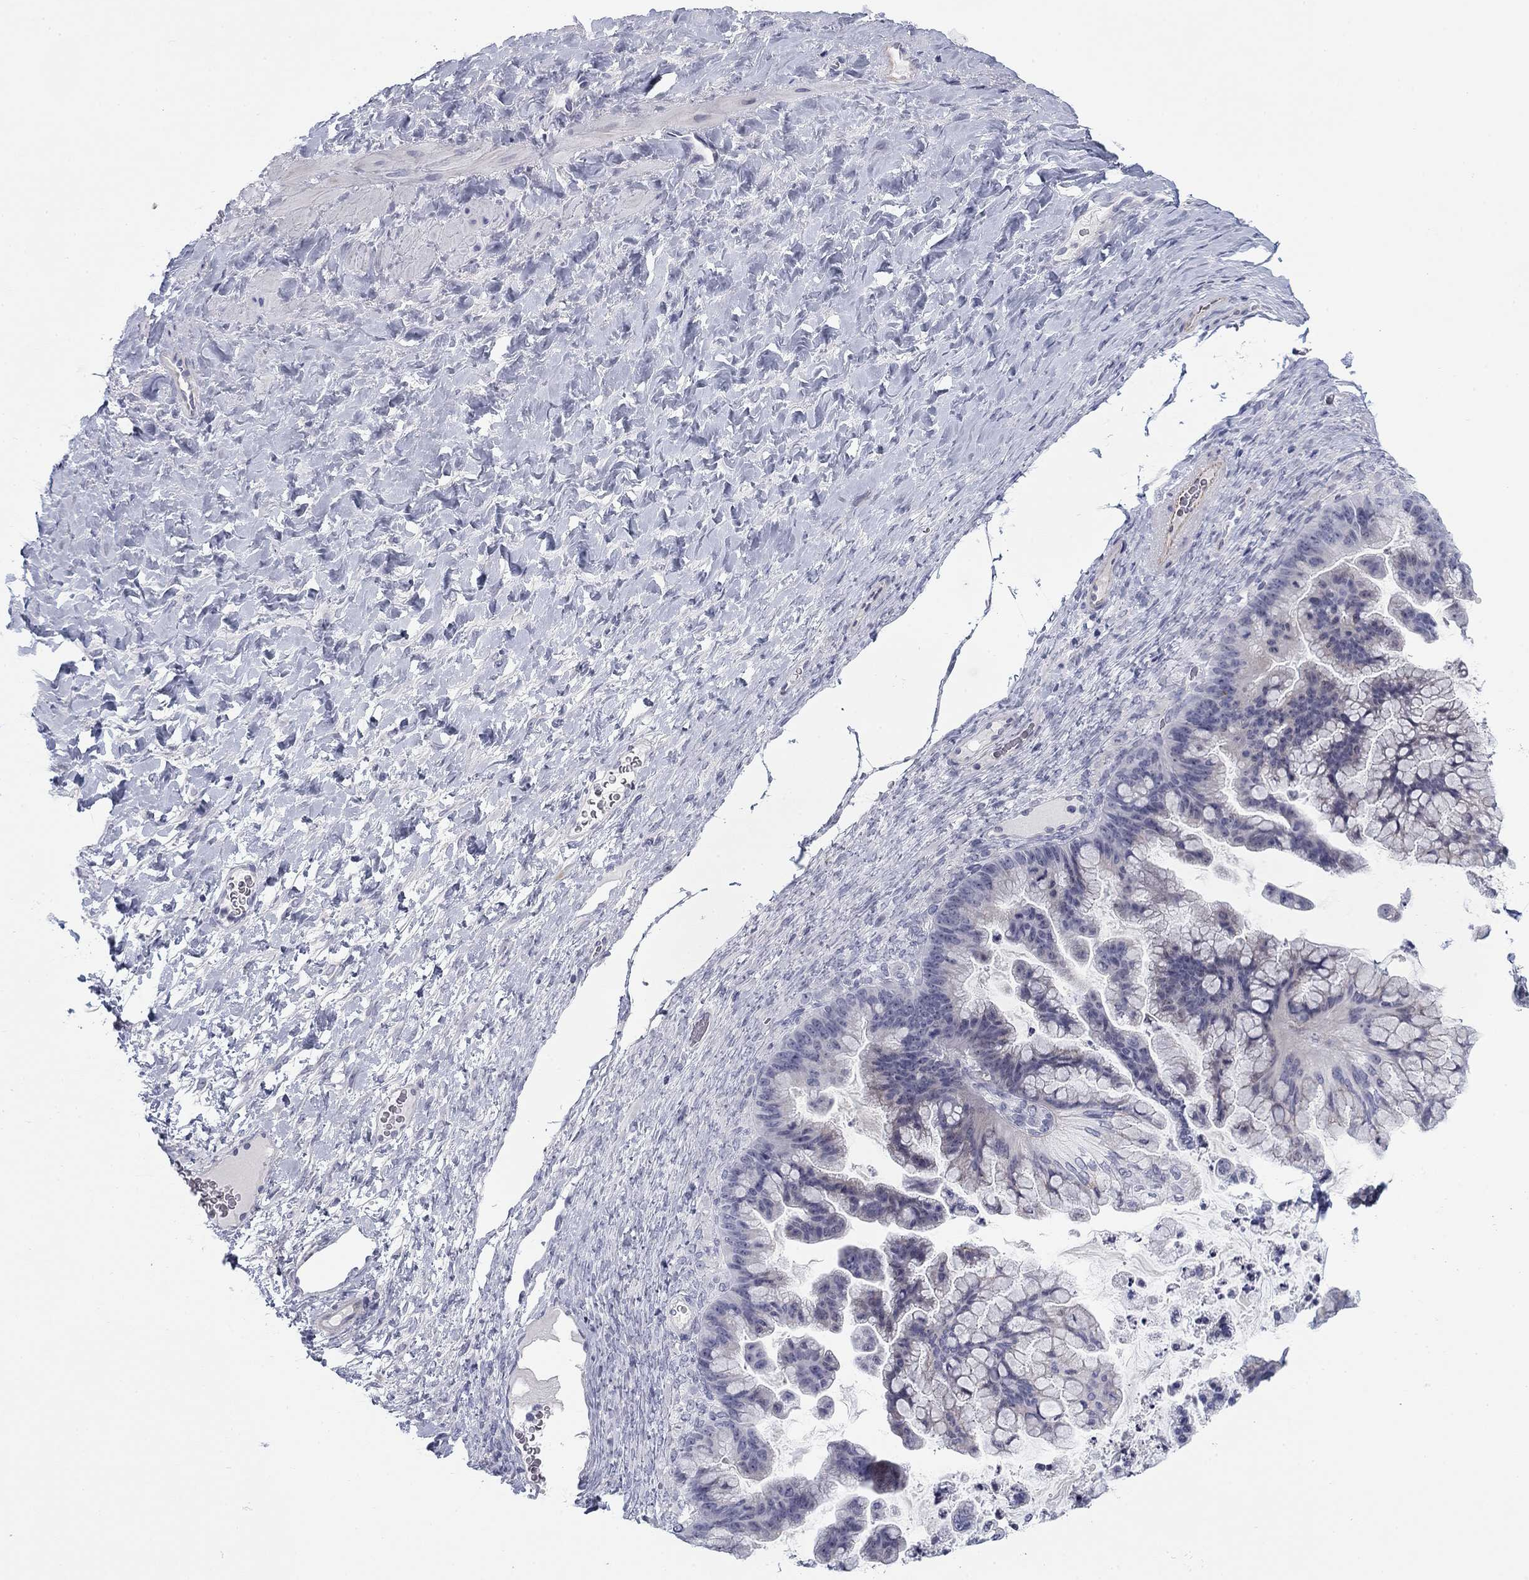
{"staining": {"intensity": "negative", "quantity": "none", "location": "none"}, "tissue": "ovarian cancer", "cell_type": "Tumor cells", "image_type": "cancer", "snomed": [{"axis": "morphology", "description": "Cystadenocarcinoma, mucinous, NOS"}, {"axis": "topography", "description": "Ovary"}], "caption": "Immunohistochemistry of human ovarian cancer exhibits no positivity in tumor cells.", "gene": "PRPH", "patient": {"sex": "female", "age": 67}}